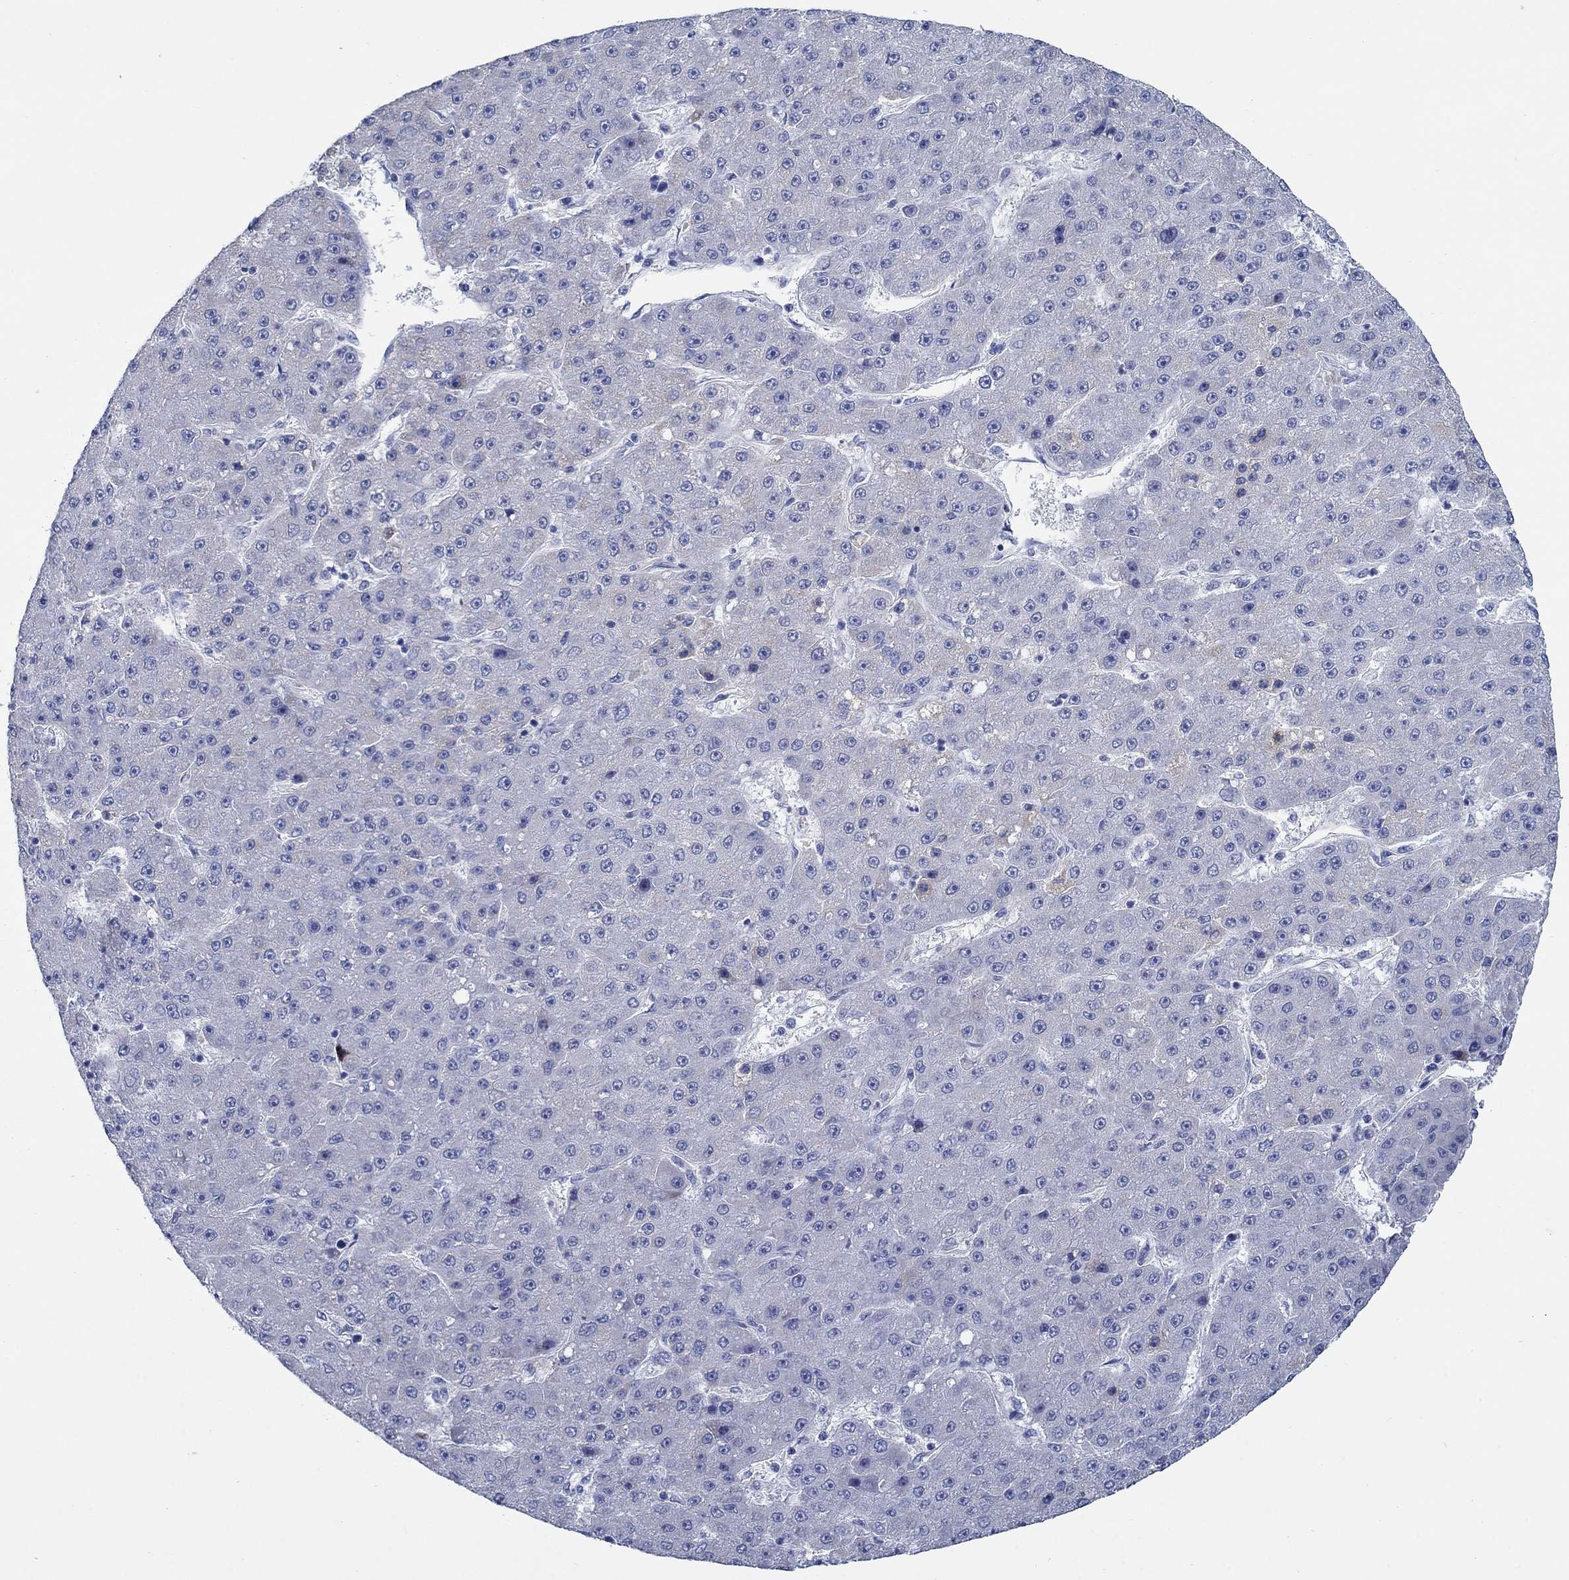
{"staining": {"intensity": "negative", "quantity": "none", "location": "none"}, "tissue": "liver cancer", "cell_type": "Tumor cells", "image_type": "cancer", "snomed": [{"axis": "morphology", "description": "Carcinoma, Hepatocellular, NOS"}, {"axis": "topography", "description": "Liver"}], "caption": "Immunohistochemistry of hepatocellular carcinoma (liver) displays no staining in tumor cells.", "gene": "TRIM16", "patient": {"sex": "male", "age": 67}}